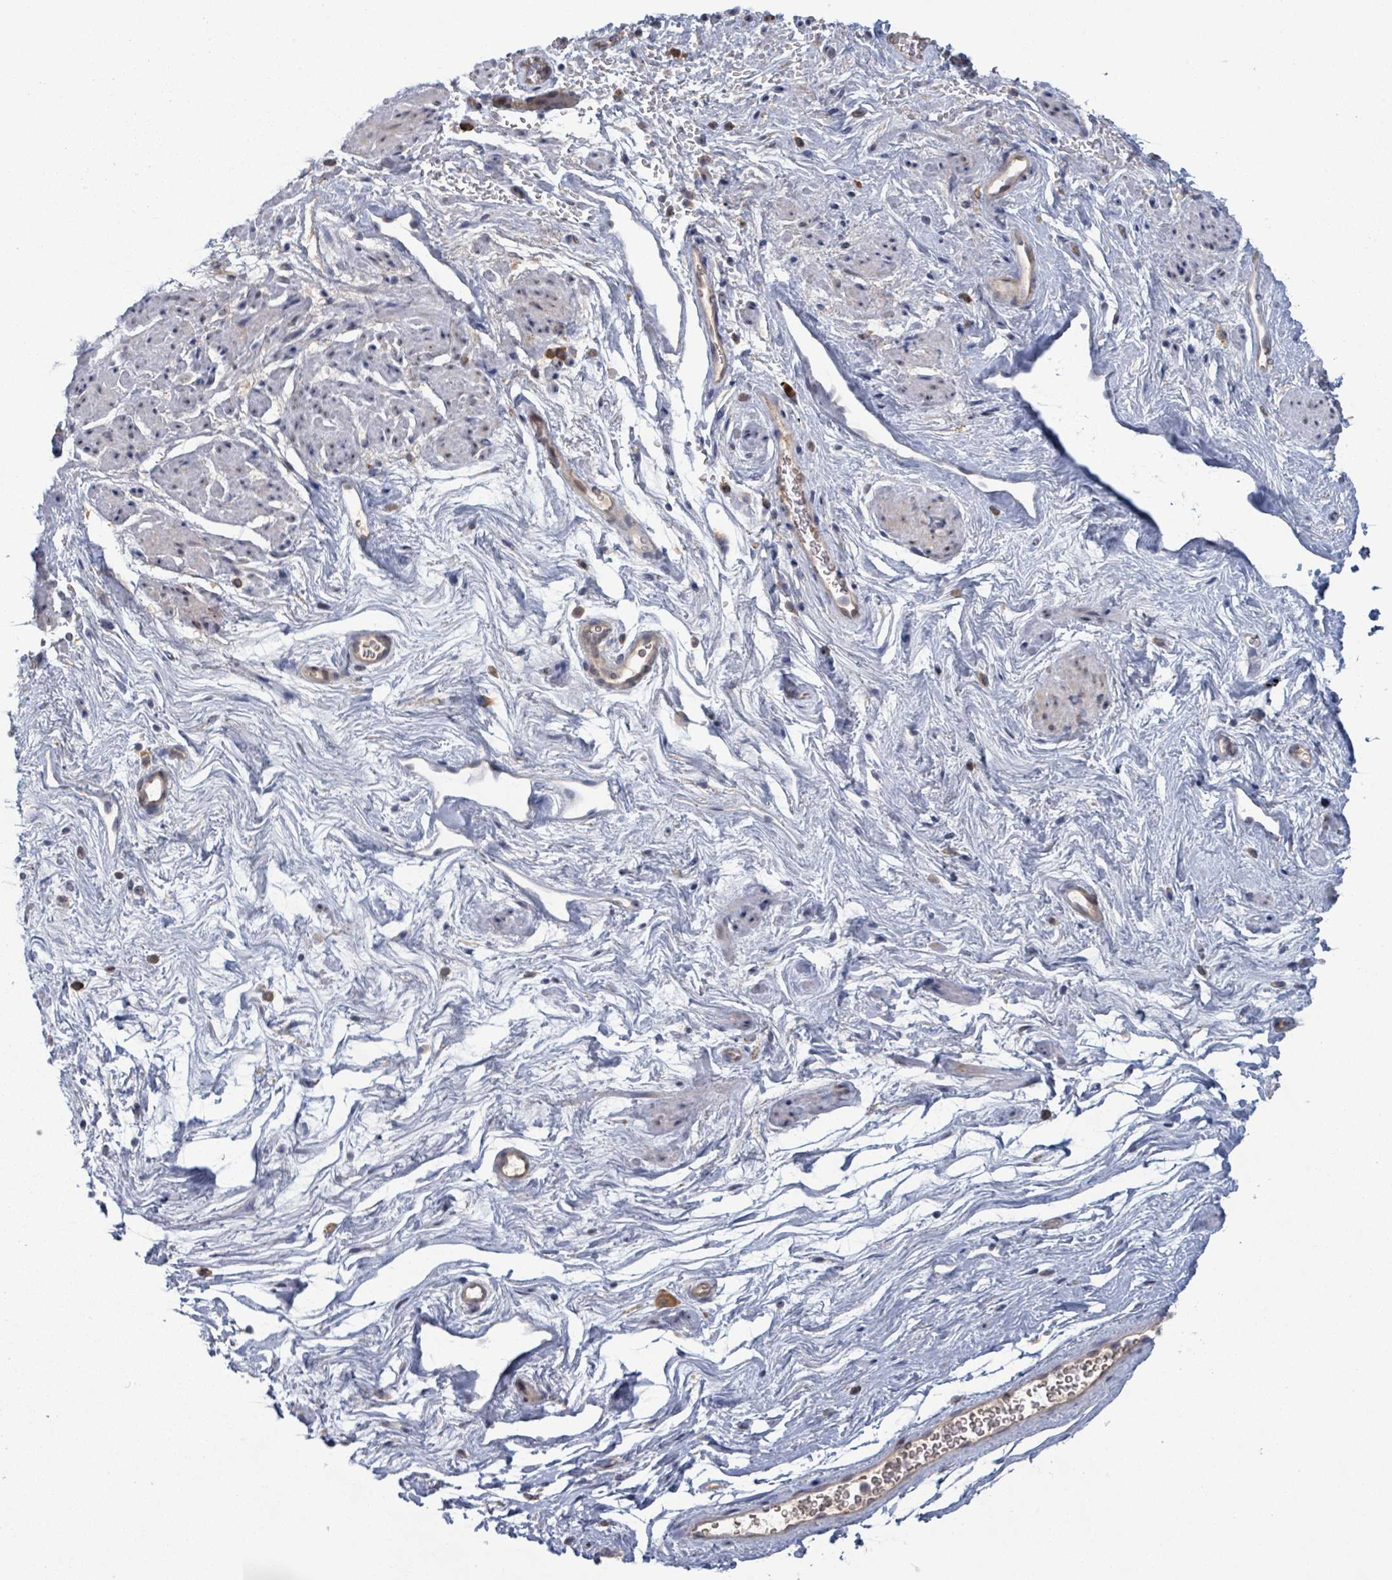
{"staining": {"intensity": "weak", "quantity": "25%-75%", "location": "nuclear"}, "tissue": "smooth muscle", "cell_type": "Smooth muscle cells", "image_type": "normal", "snomed": [{"axis": "morphology", "description": "Normal tissue, NOS"}, {"axis": "topography", "description": "Smooth muscle"}, {"axis": "topography", "description": "Peripheral nerve tissue"}], "caption": "This is a photomicrograph of IHC staining of normal smooth muscle, which shows weak staining in the nuclear of smooth muscle cells.", "gene": "SHROOM2", "patient": {"sex": "male", "age": 69}}